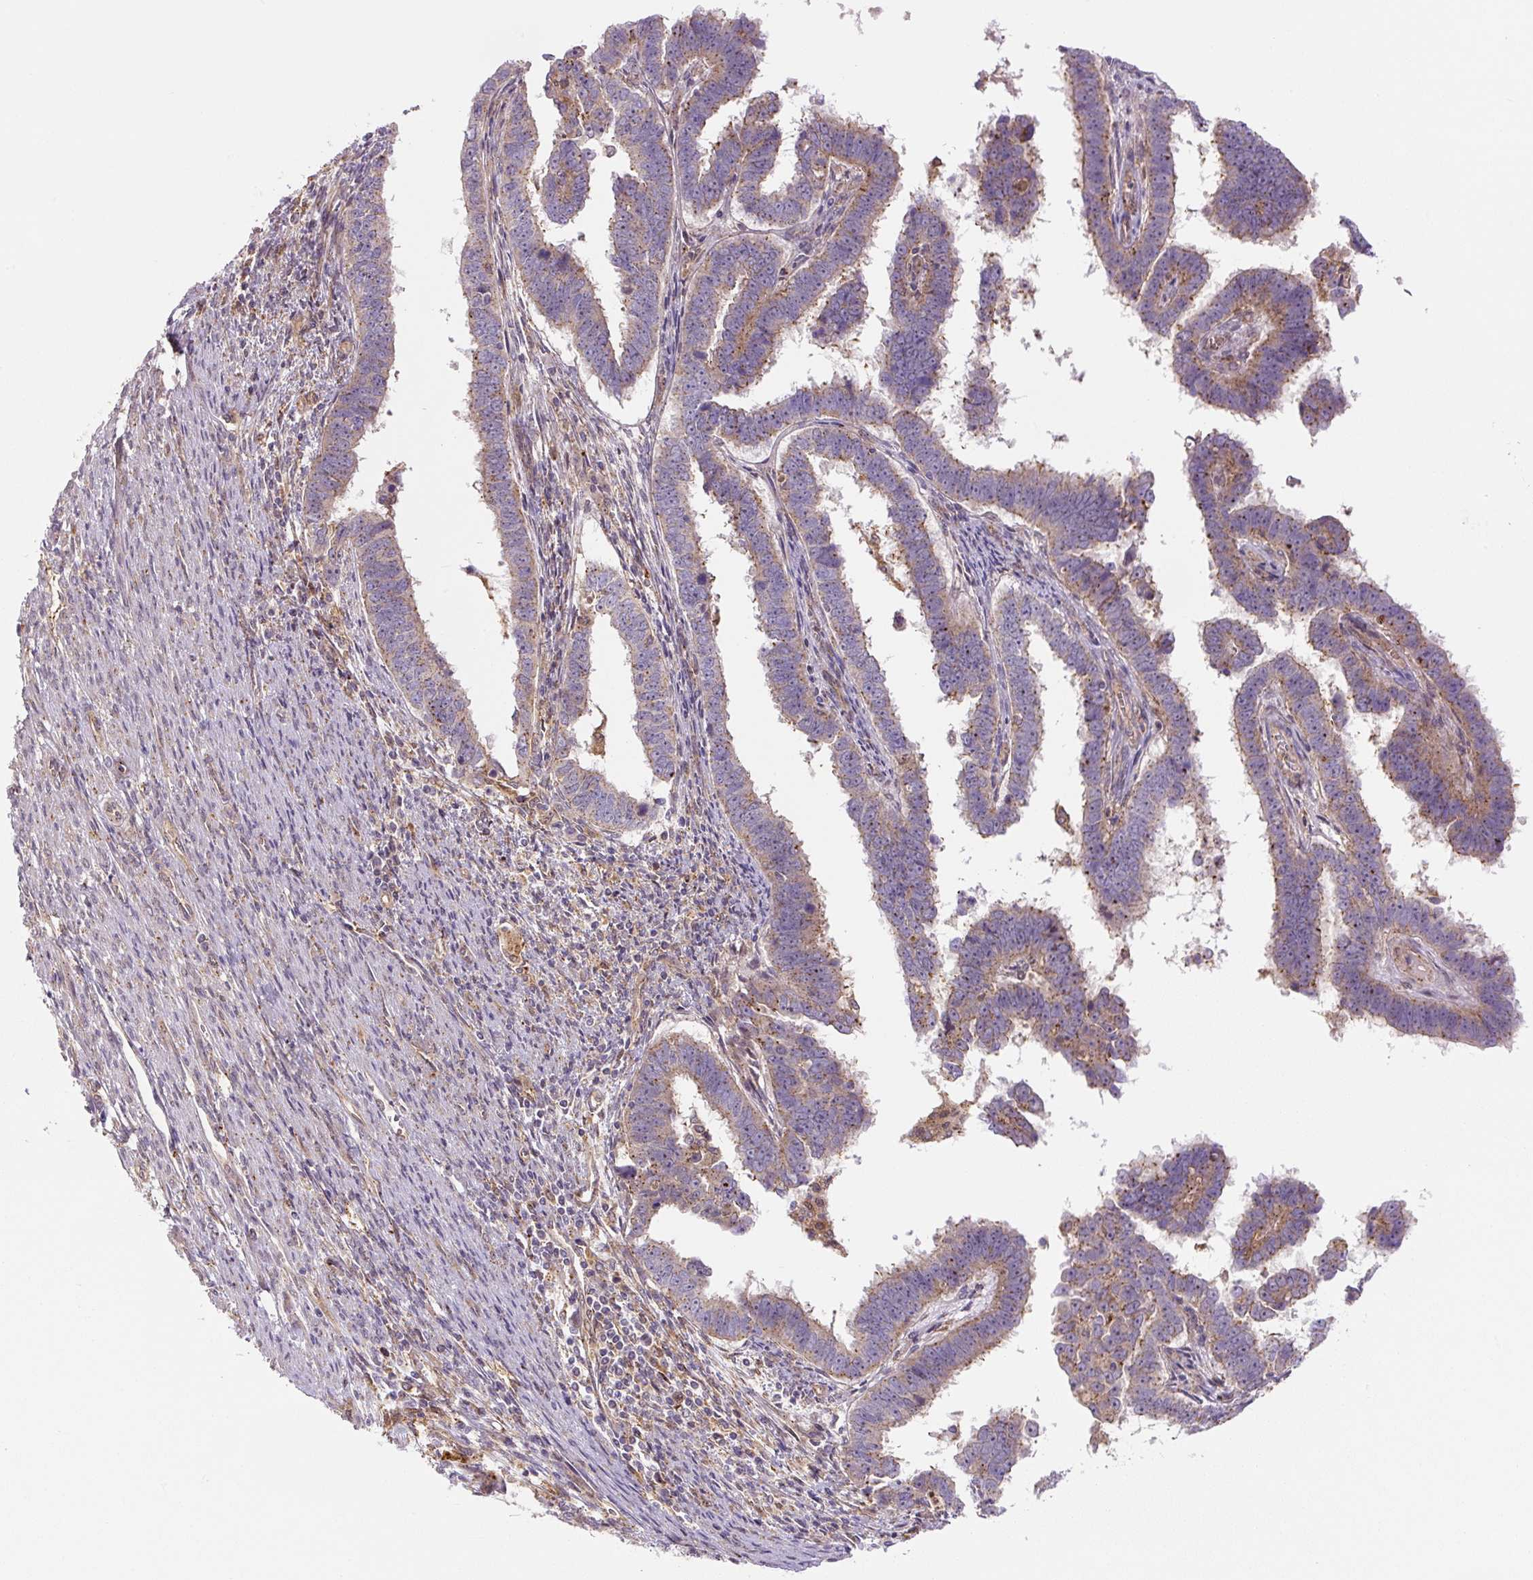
{"staining": {"intensity": "moderate", "quantity": "25%-75%", "location": "cytoplasmic/membranous"}, "tissue": "endometrial cancer", "cell_type": "Tumor cells", "image_type": "cancer", "snomed": [{"axis": "morphology", "description": "Adenocarcinoma, NOS"}, {"axis": "topography", "description": "Endometrium"}], "caption": "DAB (3,3'-diaminobenzidine) immunohistochemical staining of human endometrial adenocarcinoma reveals moderate cytoplasmic/membranous protein positivity in about 25%-75% of tumor cells.", "gene": "ZSWIM7", "patient": {"sex": "female", "age": 75}}